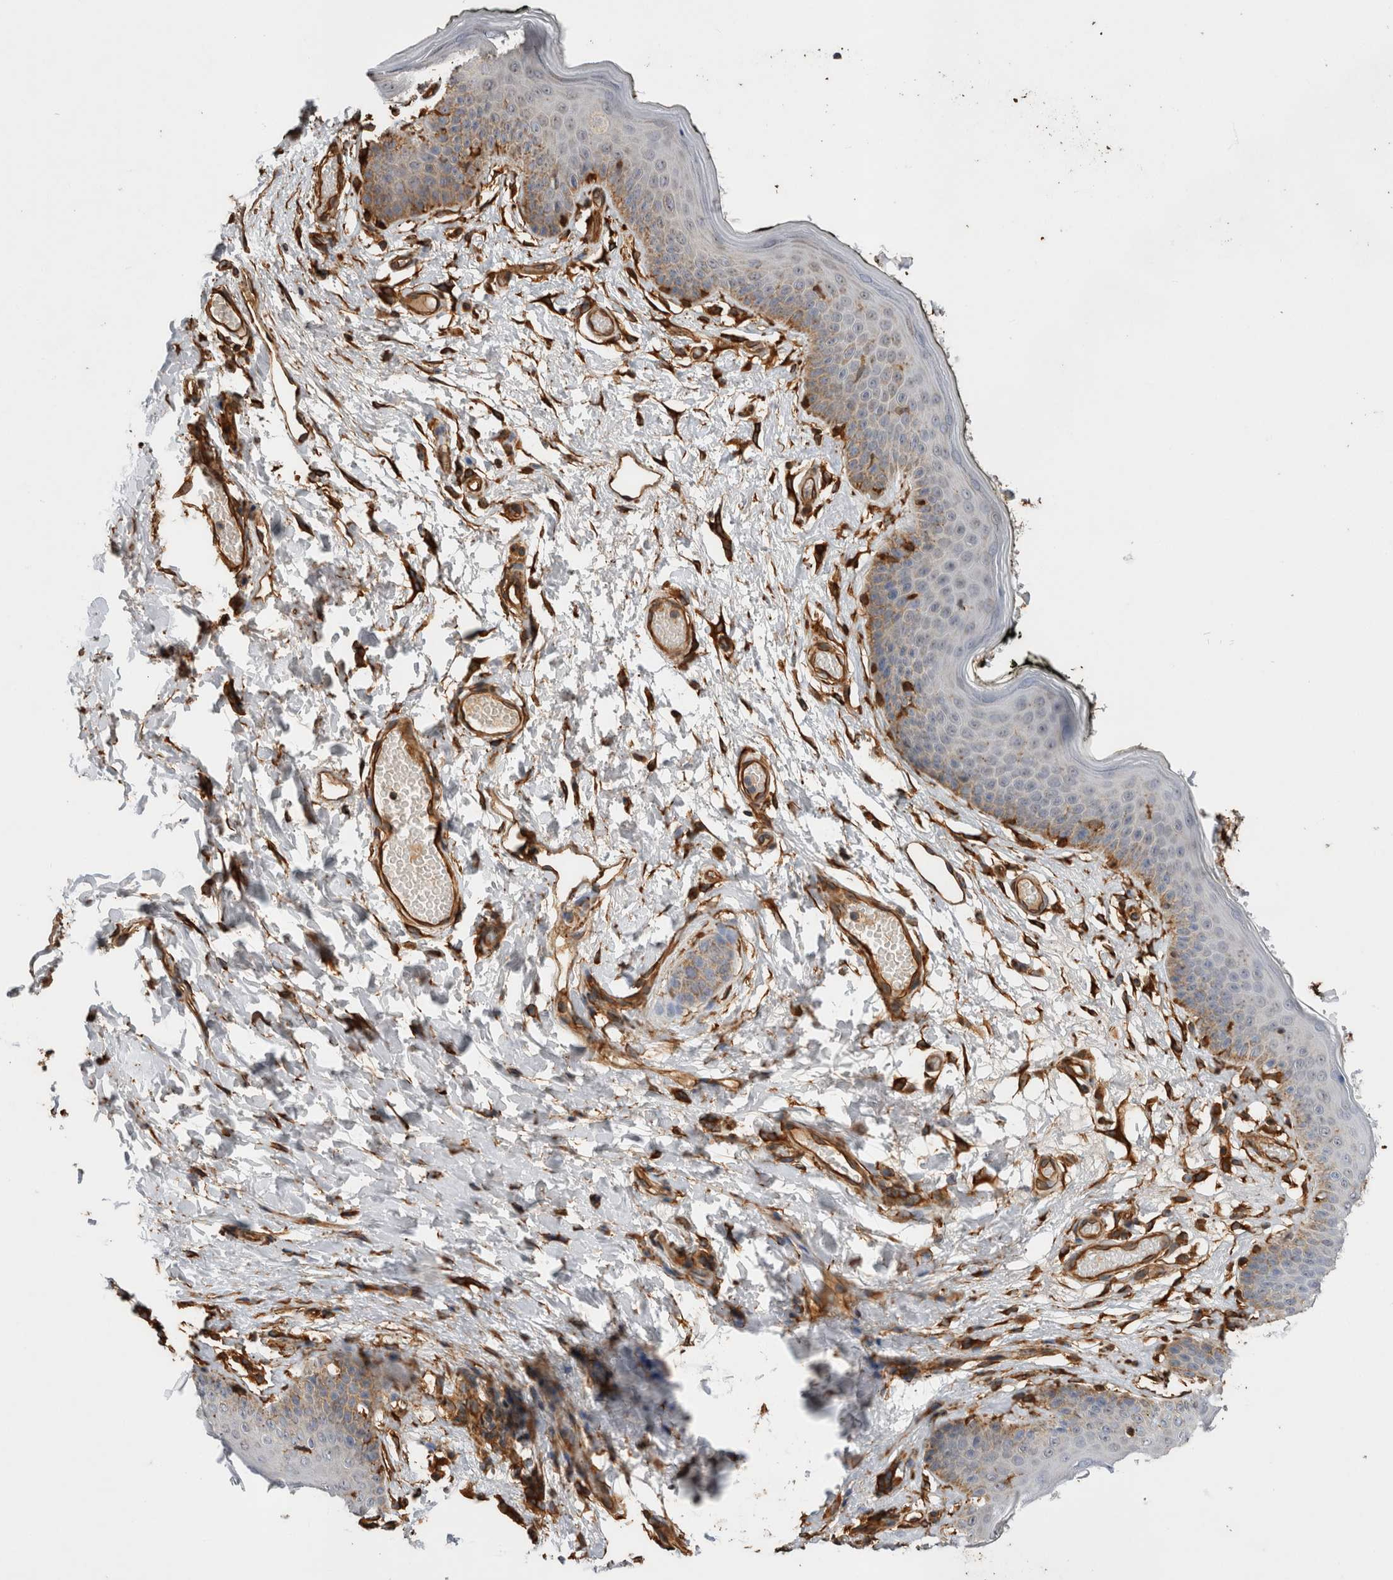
{"staining": {"intensity": "moderate", "quantity": "<25%", "location": "cytoplasmic/membranous"}, "tissue": "skin", "cell_type": "Epidermal cells", "image_type": "normal", "snomed": [{"axis": "morphology", "description": "Normal tissue, NOS"}, {"axis": "morphology", "description": "Inflammation, NOS"}, {"axis": "topography", "description": "Vulva"}], "caption": "Skin stained with a brown dye exhibits moderate cytoplasmic/membranous positive expression in about <25% of epidermal cells.", "gene": "ZNF397", "patient": {"sex": "female", "age": 84}}